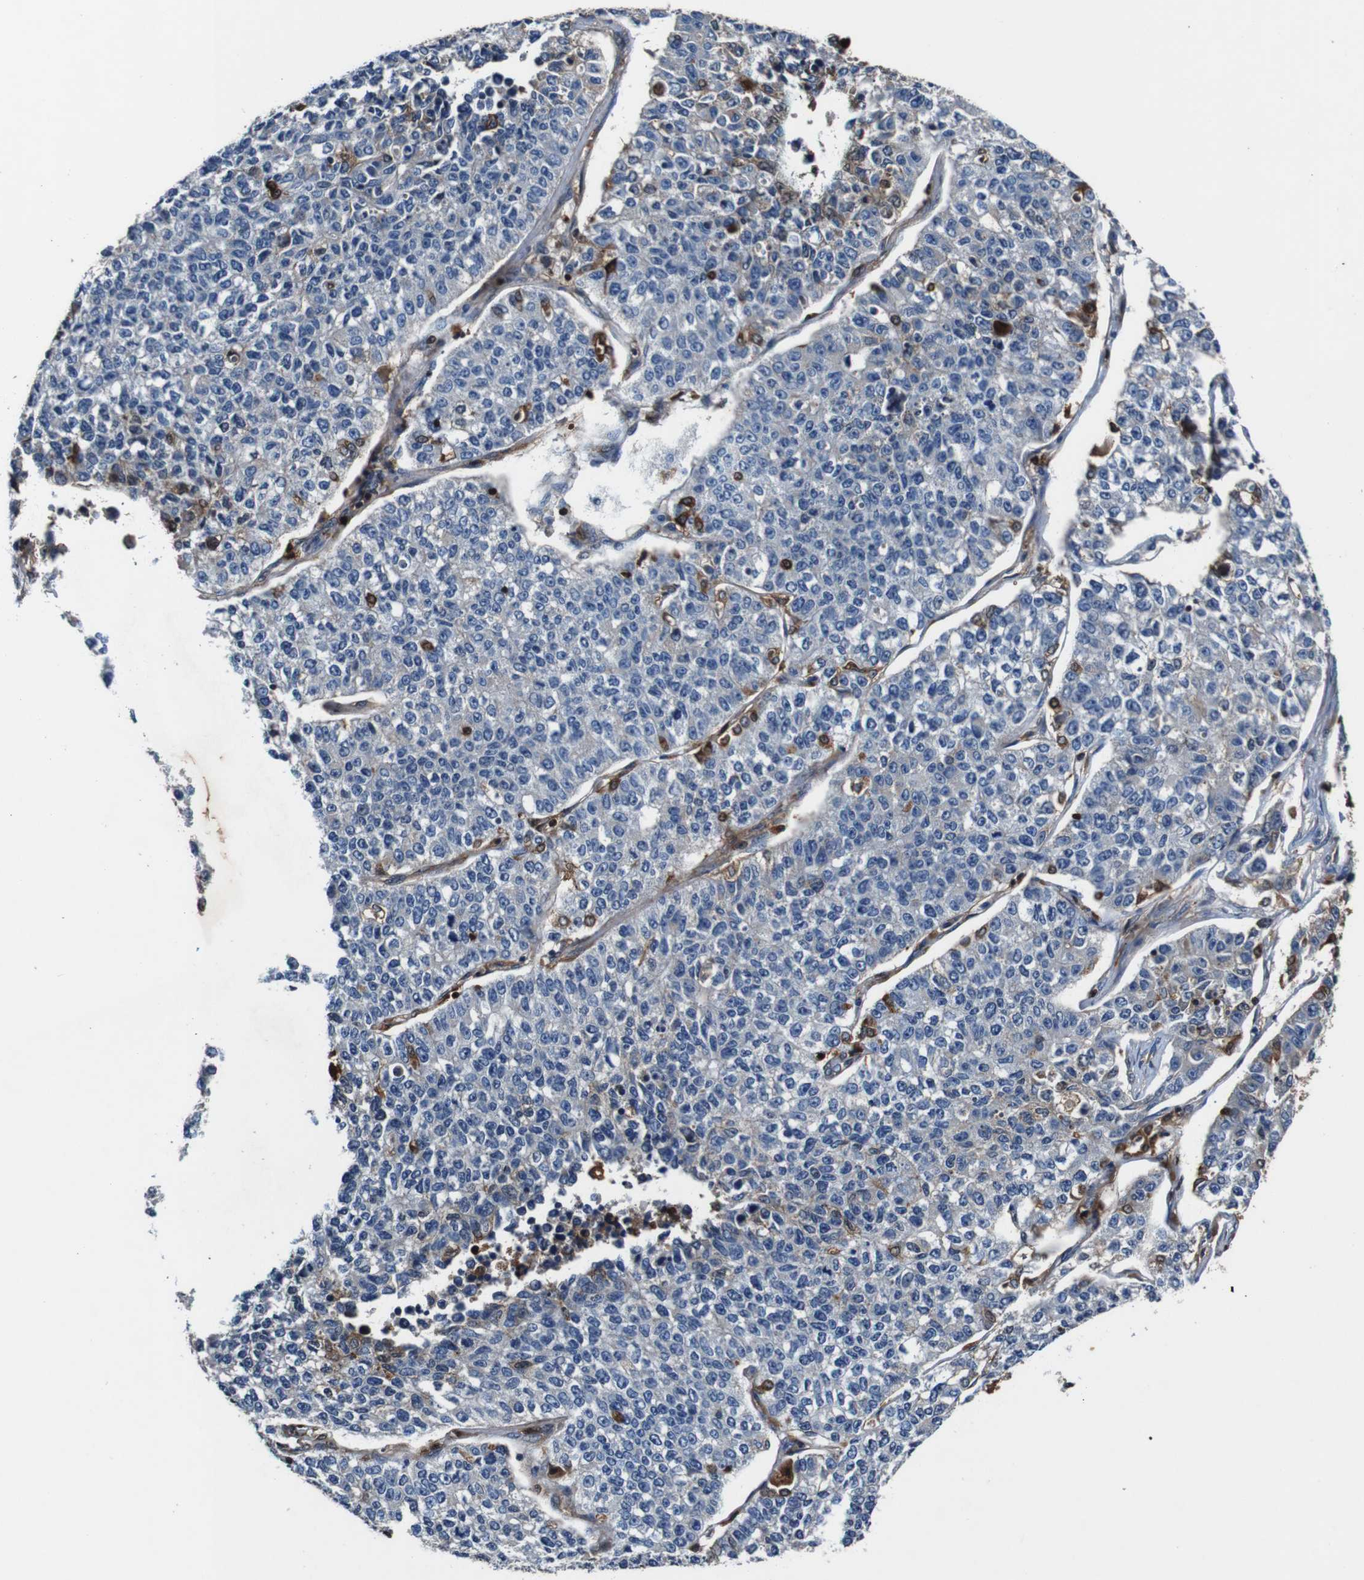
{"staining": {"intensity": "negative", "quantity": "none", "location": "none"}, "tissue": "lung cancer", "cell_type": "Tumor cells", "image_type": "cancer", "snomed": [{"axis": "morphology", "description": "Adenocarcinoma, NOS"}, {"axis": "topography", "description": "Lung"}], "caption": "Immunohistochemistry of lung cancer displays no positivity in tumor cells. (Brightfield microscopy of DAB (3,3'-diaminobenzidine) immunohistochemistry (IHC) at high magnification).", "gene": "ANXA1", "patient": {"sex": "male", "age": 49}}